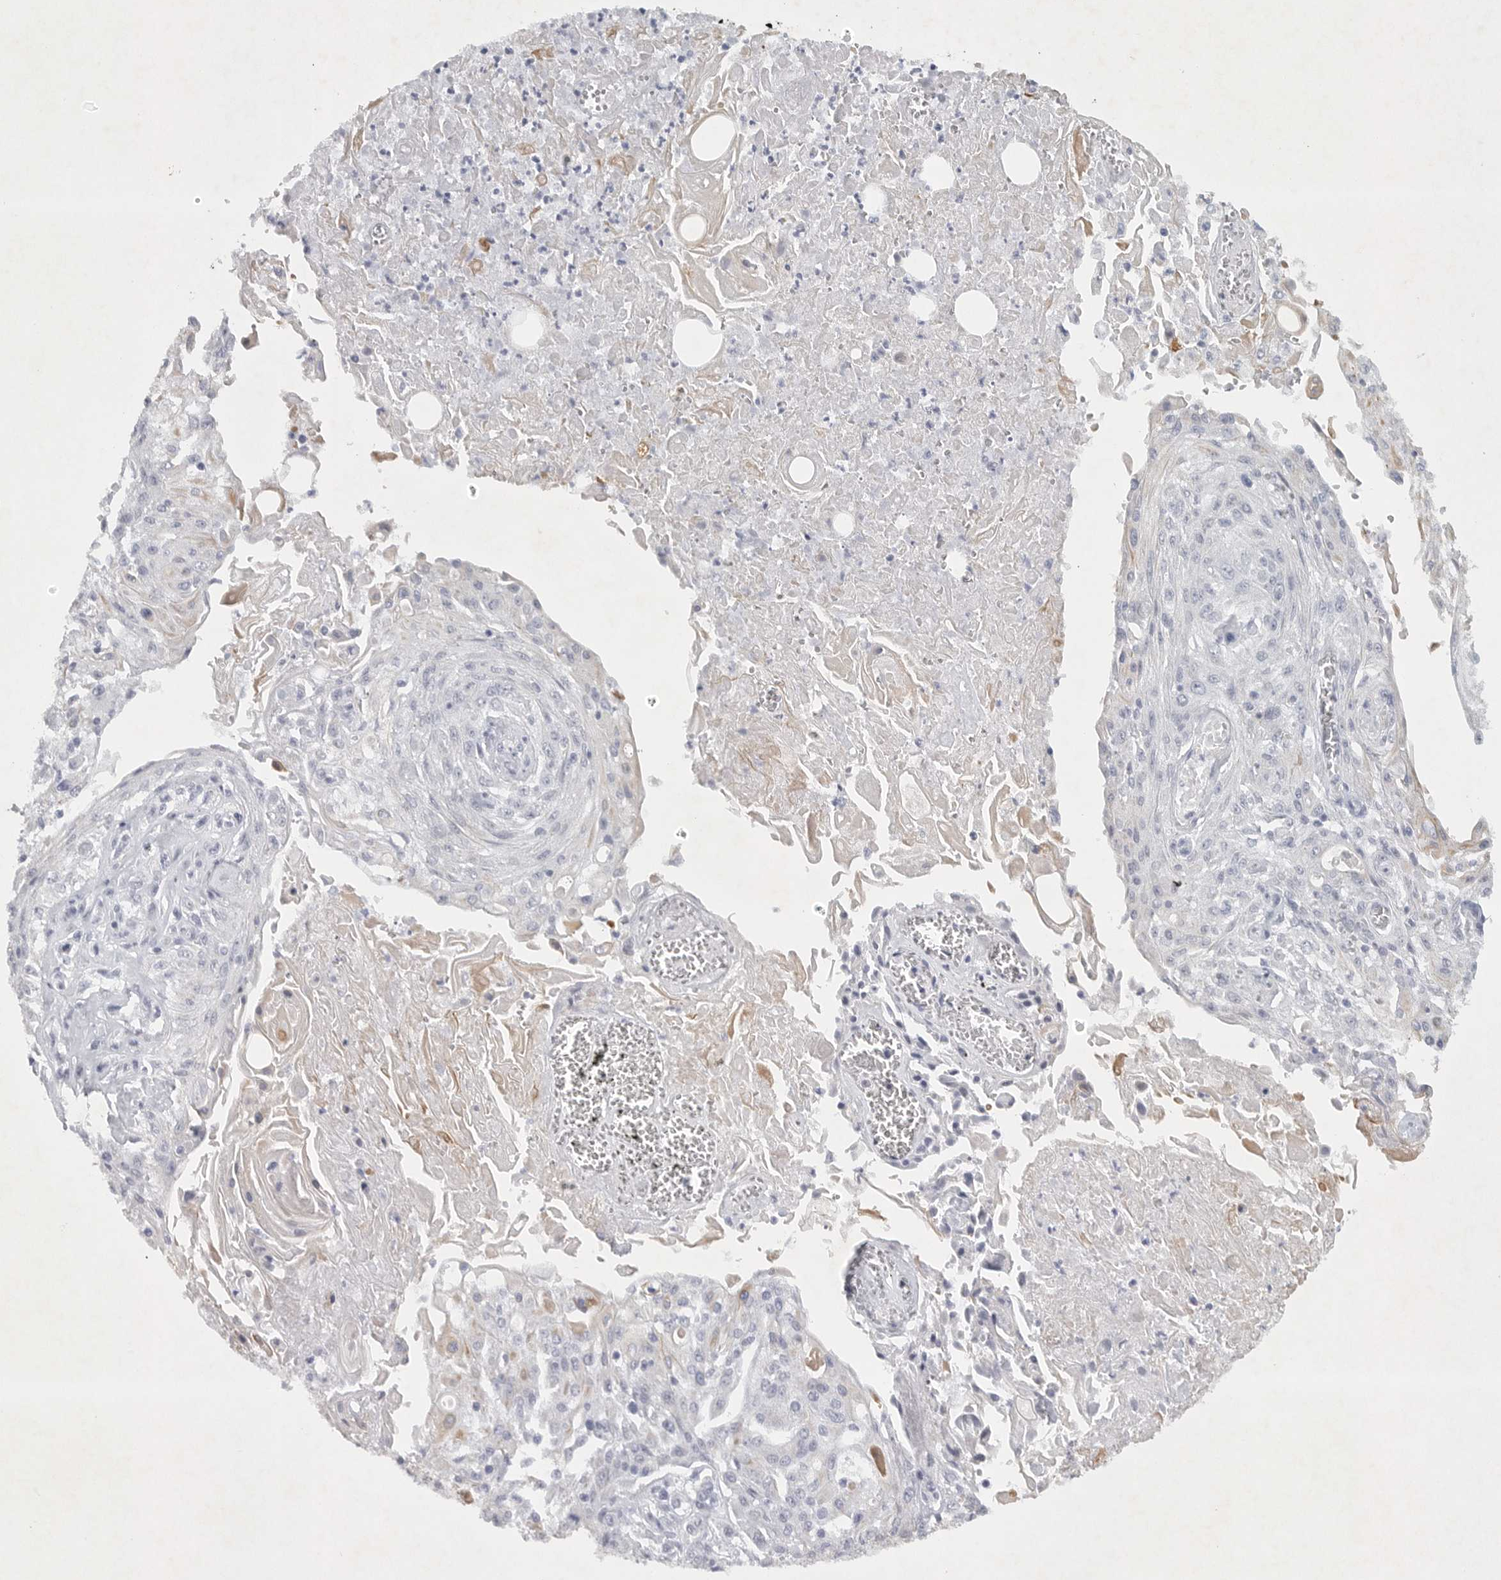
{"staining": {"intensity": "negative", "quantity": "none", "location": "none"}, "tissue": "skin cancer", "cell_type": "Tumor cells", "image_type": "cancer", "snomed": [{"axis": "morphology", "description": "Squamous cell carcinoma, NOS"}, {"axis": "morphology", "description": "Squamous cell carcinoma, metastatic, NOS"}, {"axis": "topography", "description": "Skin"}, {"axis": "topography", "description": "Lymph node"}], "caption": "Tumor cells show no significant staining in skin metastatic squamous cell carcinoma.", "gene": "TNR", "patient": {"sex": "male", "age": 75}}